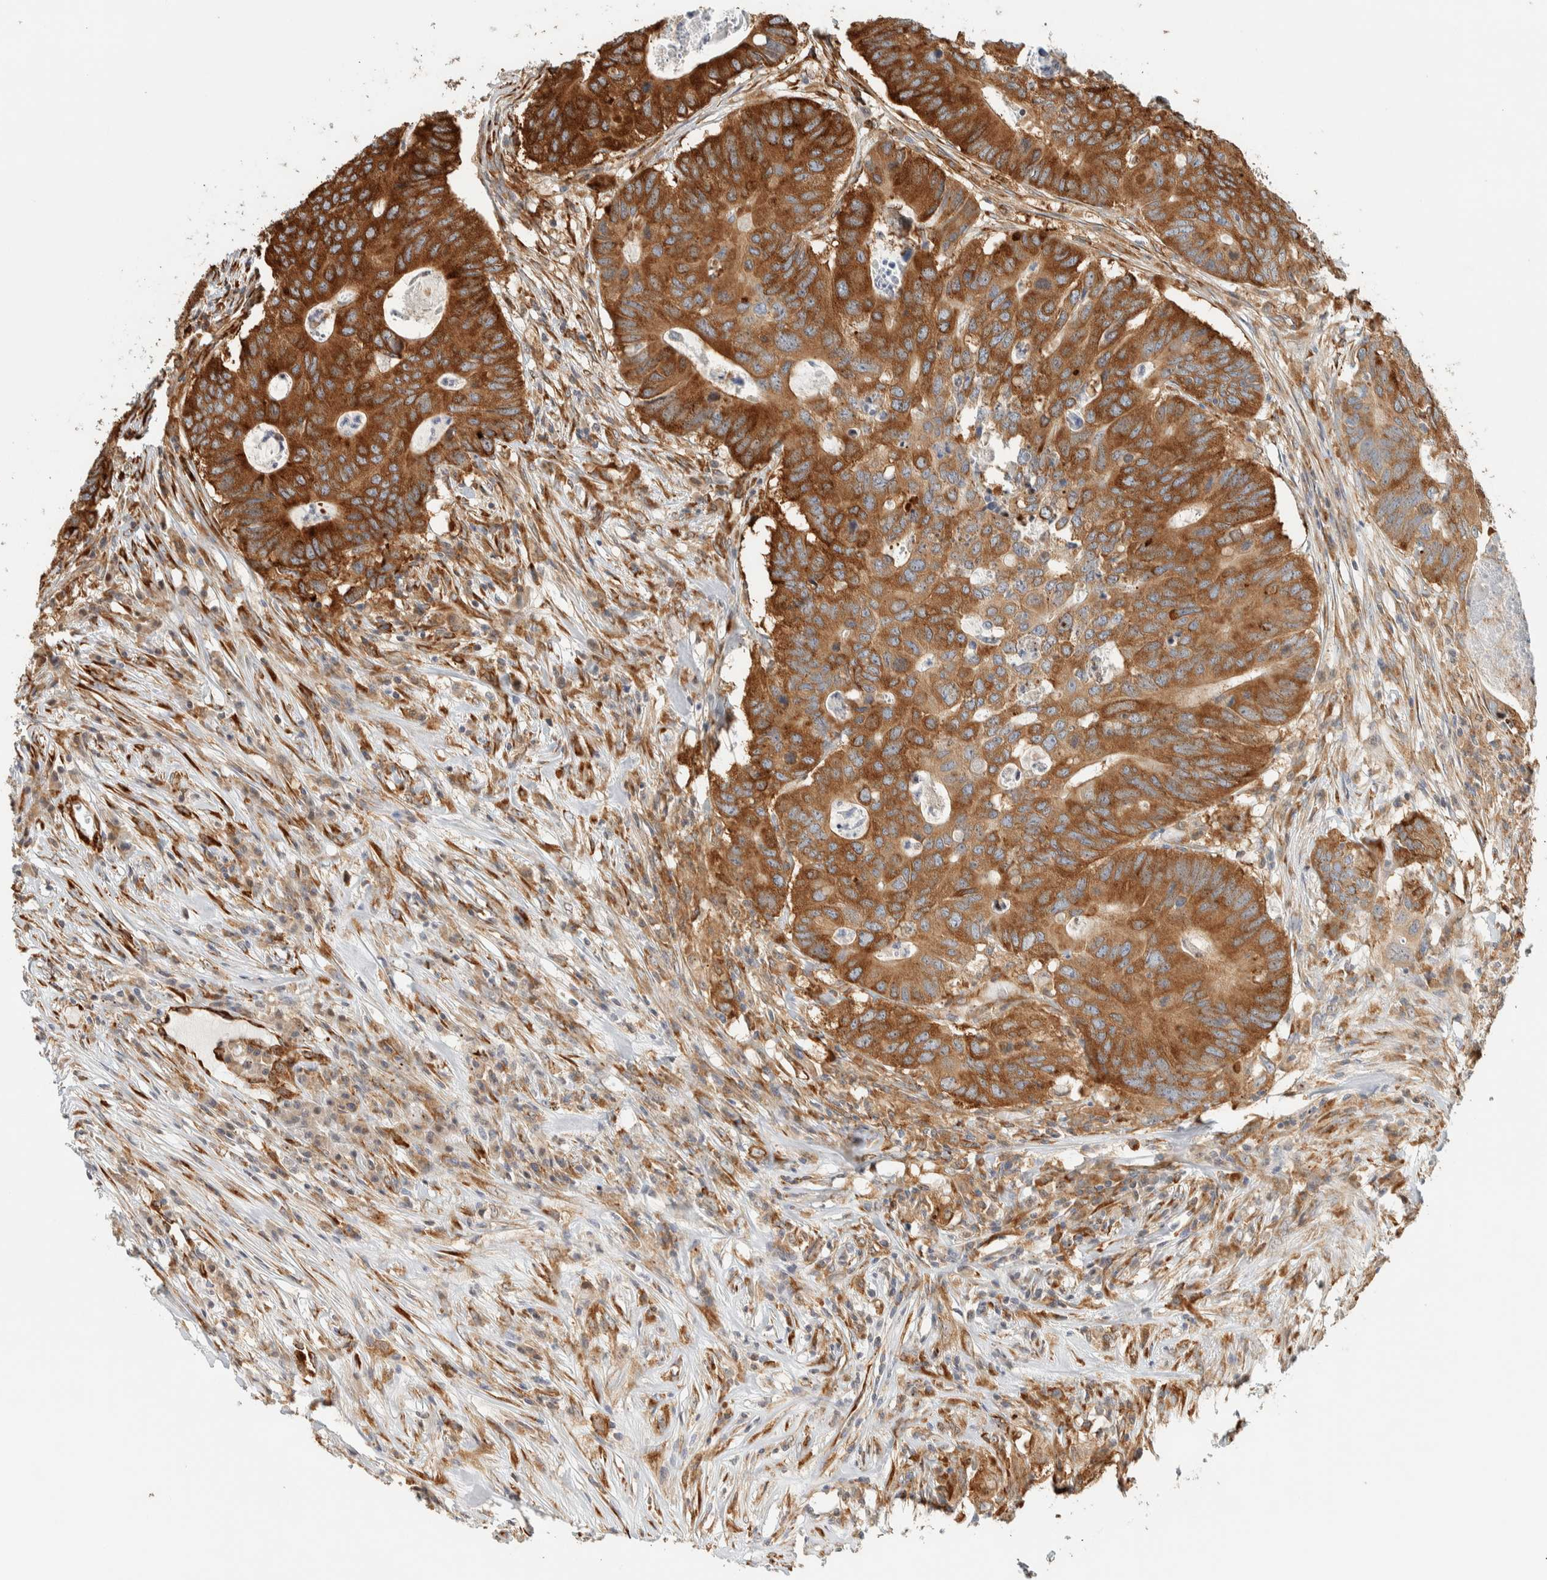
{"staining": {"intensity": "strong", "quantity": ">75%", "location": "cytoplasmic/membranous"}, "tissue": "colorectal cancer", "cell_type": "Tumor cells", "image_type": "cancer", "snomed": [{"axis": "morphology", "description": "Adenocarcinoma, NOS"}, {"axis": "topography", "description": "Colon"}], "caption": "Immunohistochemical staining of colorectal cancer exhibits high levels of strong cytoplasmic/membranous expression in about >75% of tumor cells.", "gene": "LLGL2", "patient": {"sex": "male", "age": 71}}